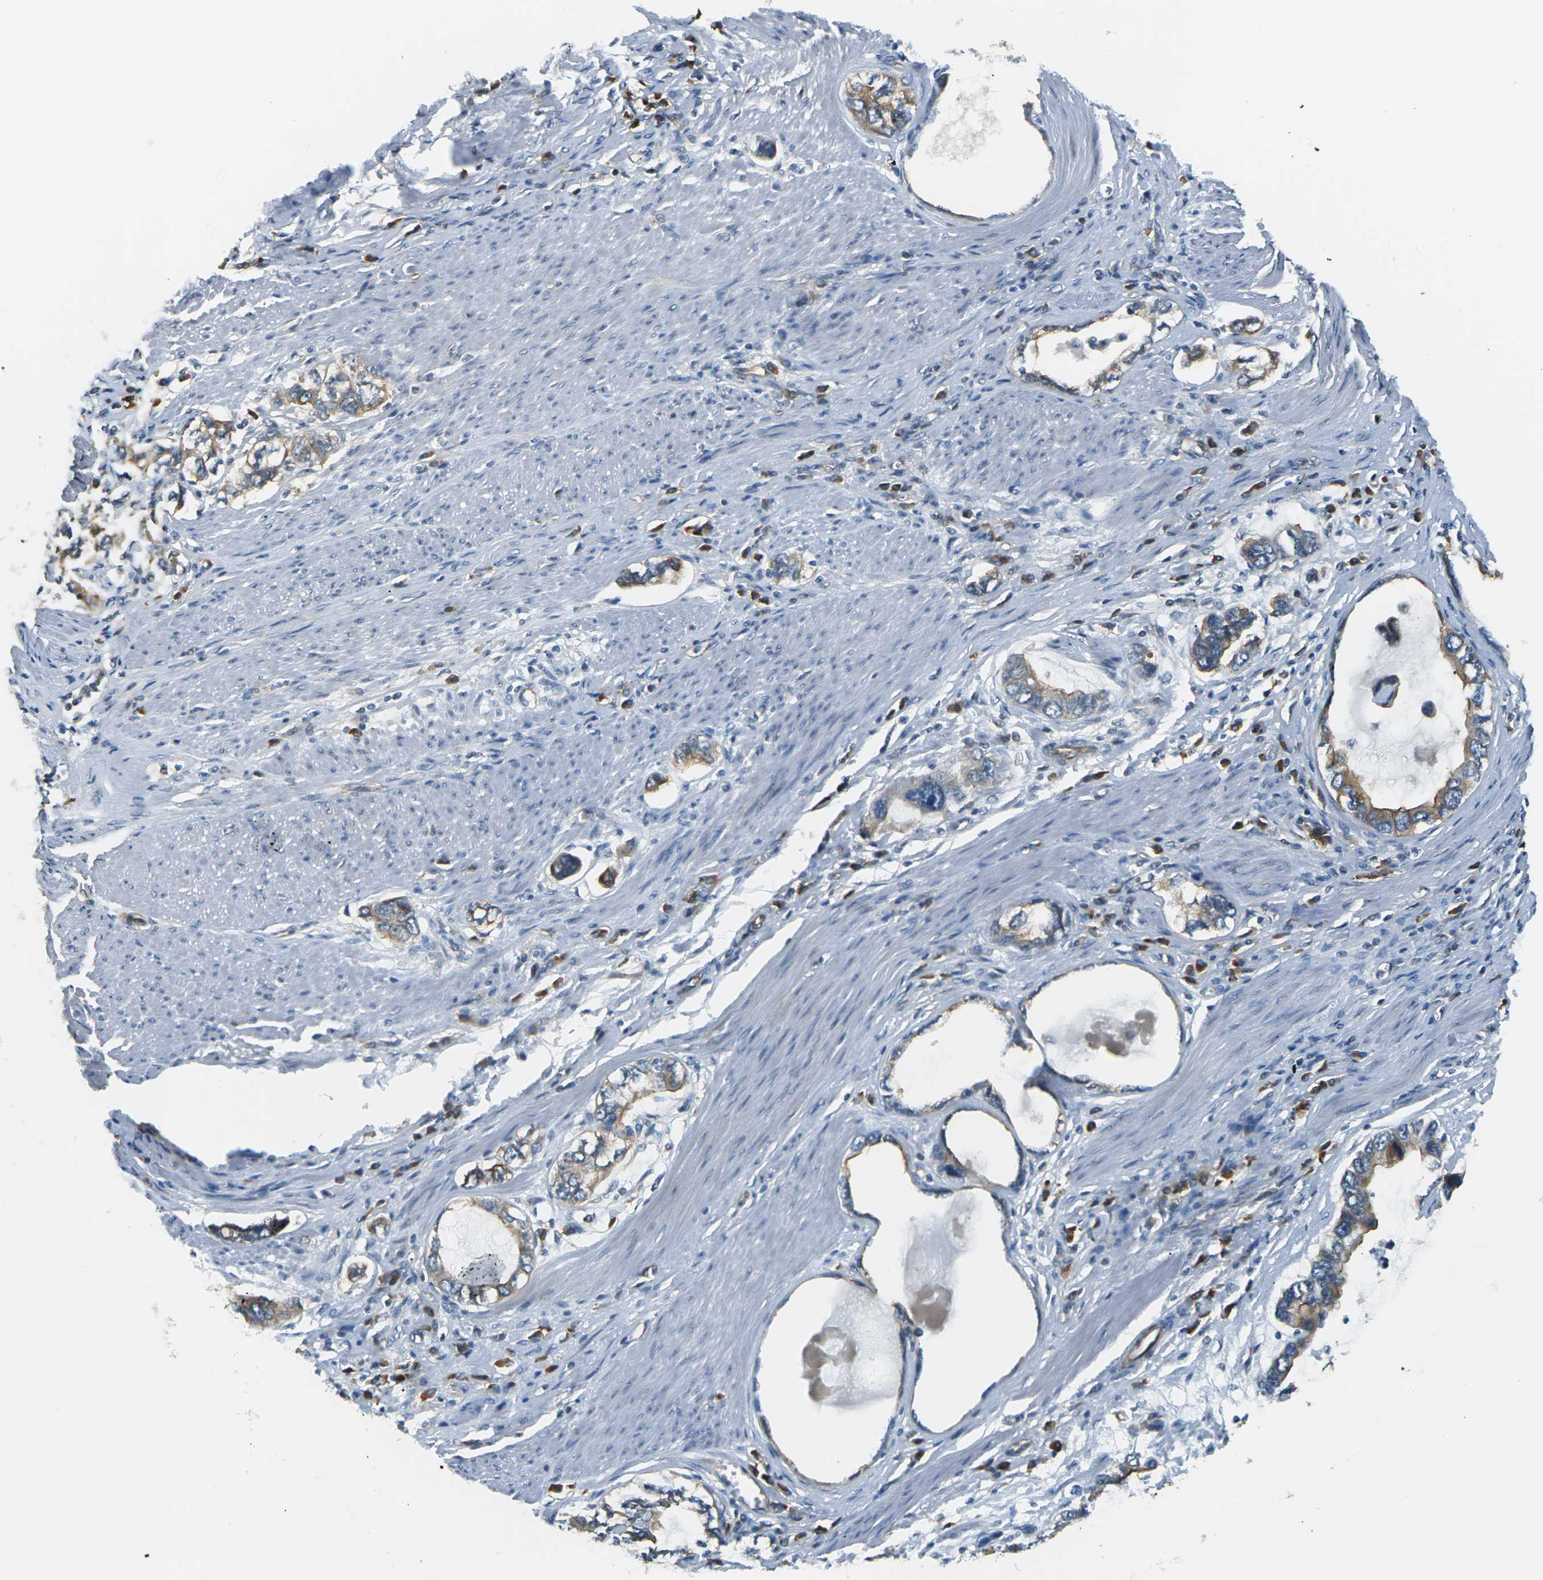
{"staining": {"intensity": "moderate", "quantity": ">75%", "location": "cytoplasmic/membranous"}, "tissue": "stomach cancer", "cell_type": "Tumor cells", "image_type": "cancer", "snomed": [{"axis": "morphology", "description": "Adenocarcinoma, NOS"}, {"axis": "topography", "description": "Stomach, lower"}], "caption": "Tumor cells show moderate cytoplasmic/membranous positivity in approximately >75% of cells in stomach adenocarcinoma. The staining was performed using DAB to visualize the protein expression in brown, while the nuclei were stained in blue with hematoxylin (Magnification: 20x).", "gene": "SLC13A3", "patient": {"sex": "female", "age": 93}}